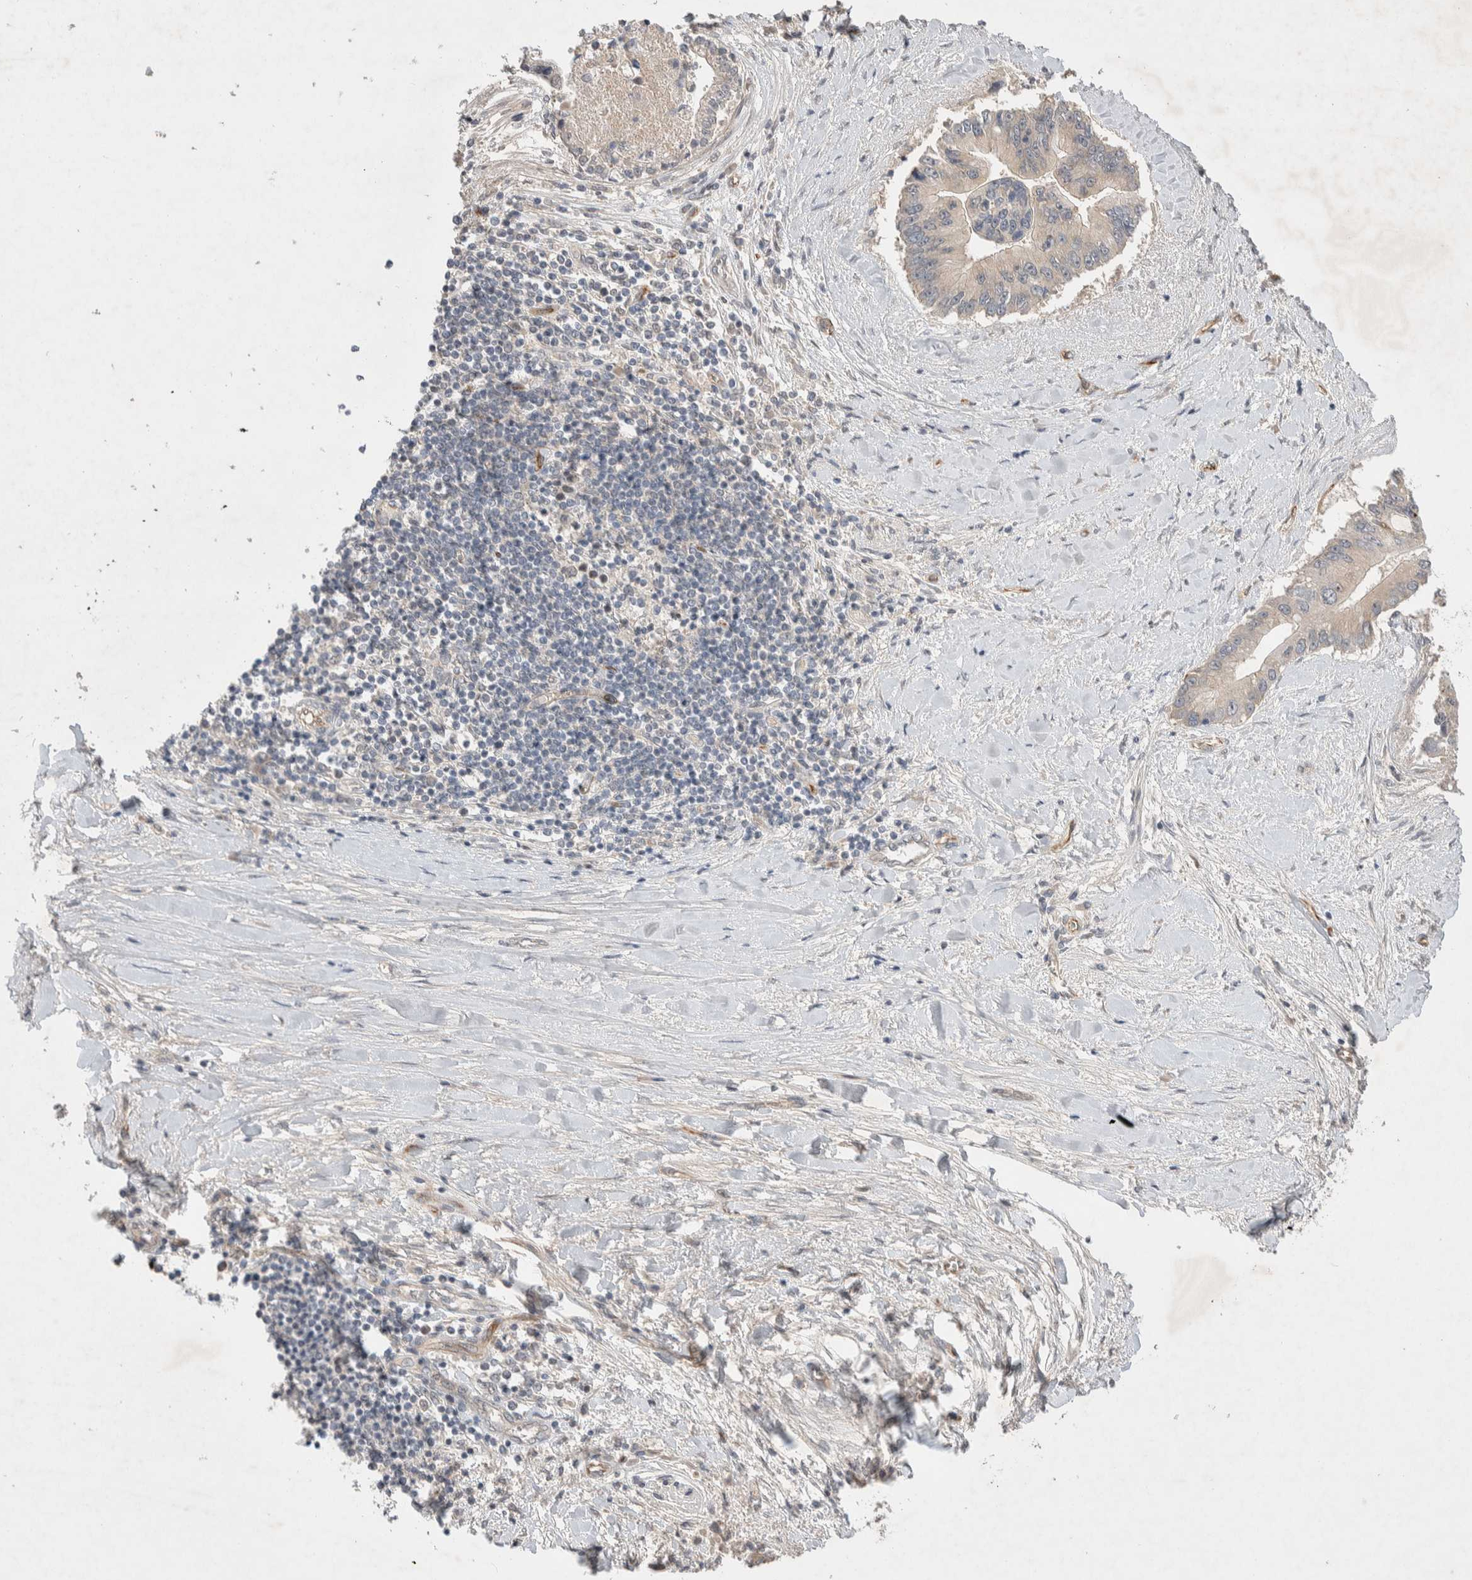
{"staining": {"intensity": "negative", "quantity": "none", "location": "none"}, "tissue": "liver cancer", "cell_type": "Tumor cells", "image_type": "cancer", "snomed": [{"axis": "morphology", "description": "Cholangiocarcinoma"}, {"axis": "topography", "description": "Liver"}], "caption": "Histopathology image shows no protein positivity in tumor cells of liver cancer (cholangiocarcinoma) tissue.", "gene": "ZNF704", "patient": {"sex": "male", "age": 50}}